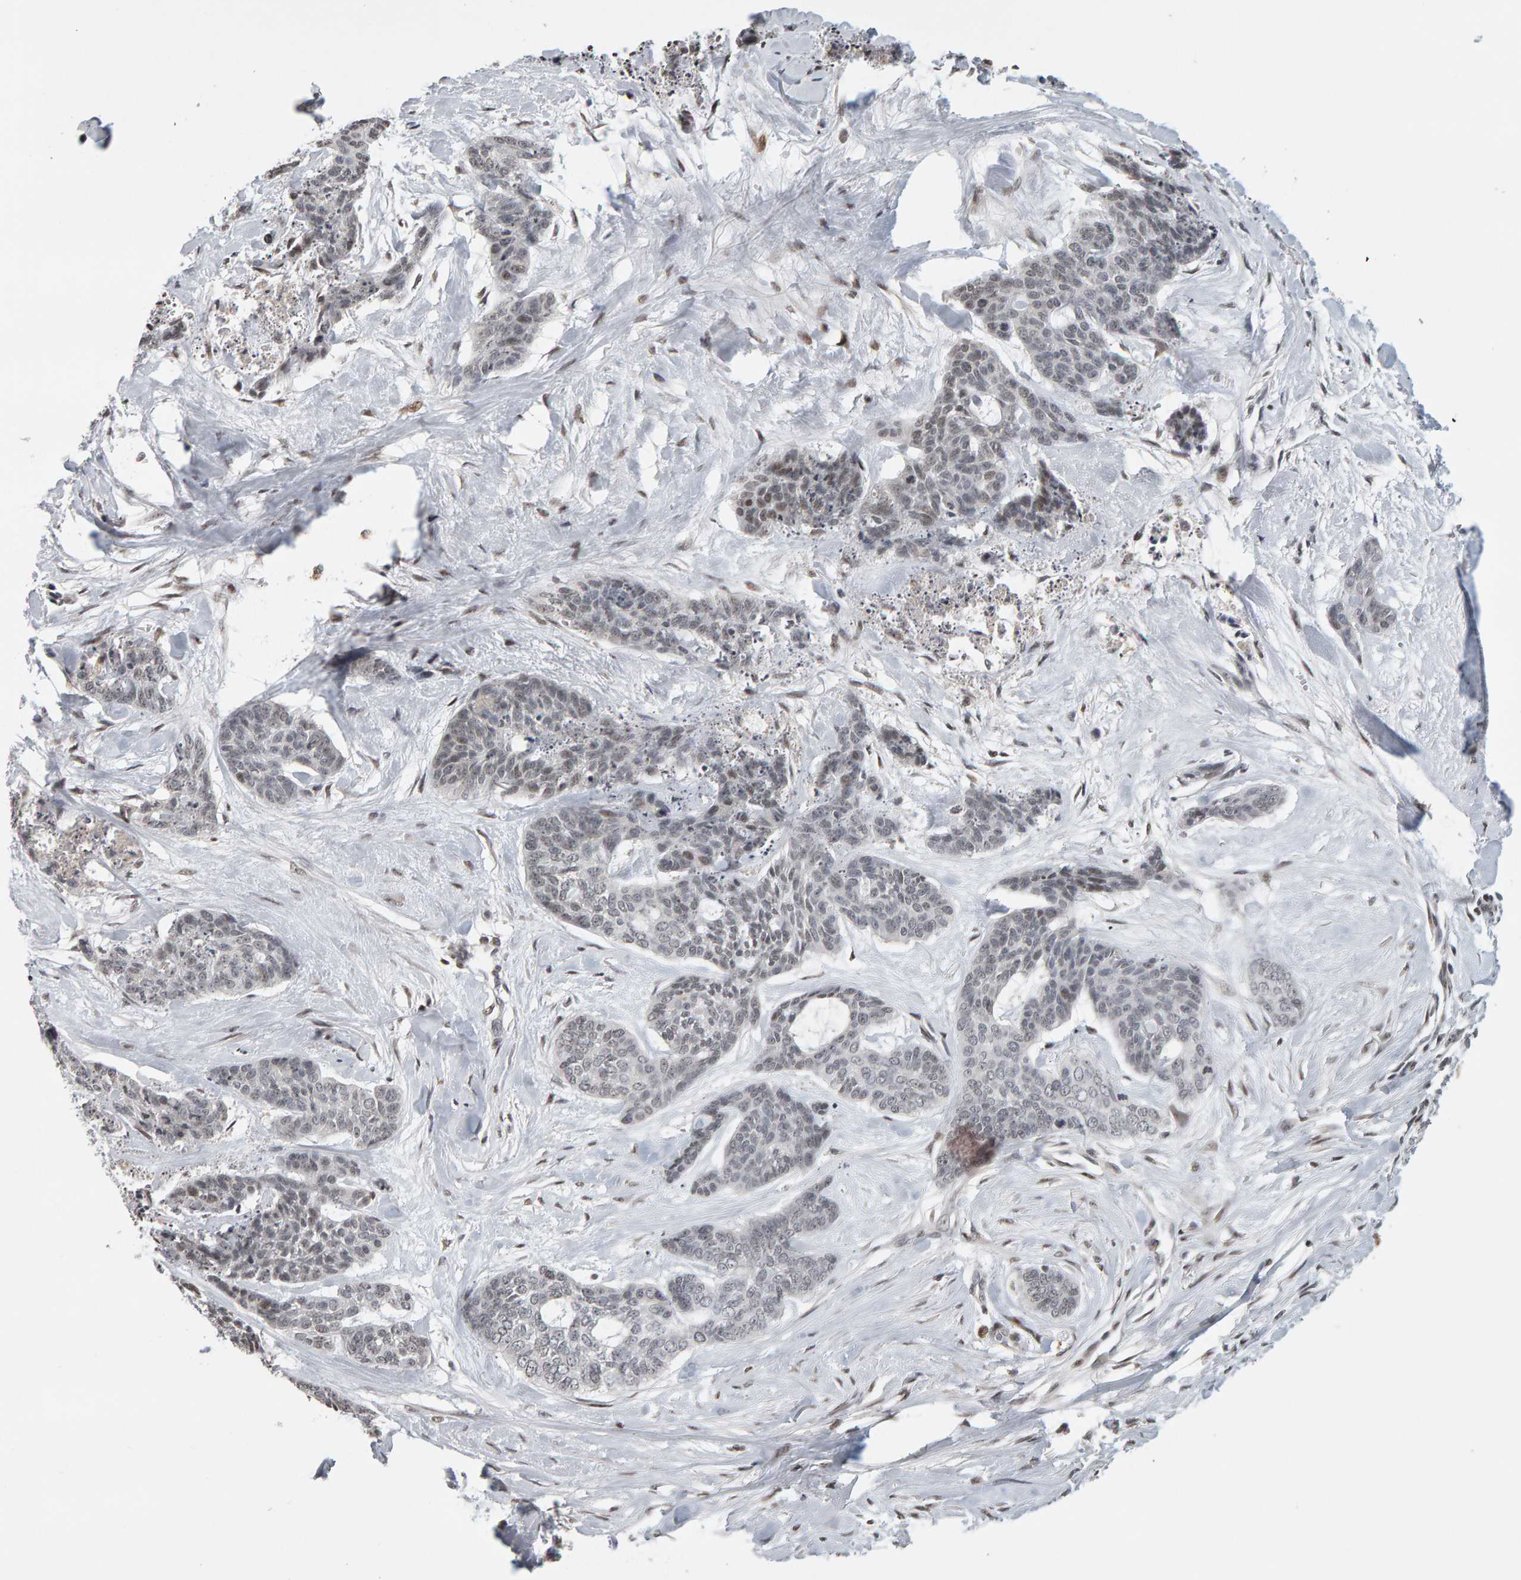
{"staining": {"intensity": "negative", "quantity": "none", "location": "none"}, "tissue": "skin cancer", "cell_type": "Tumor cells", "image_type": "cancer", "snomed": [{"axis": "morphology", "description": "Basal cell carcinoma"}, {"axis": "topography", "description": "Skin"}], "caption": "Immunohistochemistry (IHC) histopathology image of neoplastic tissue: human skin cancer (basal cell carcinoma) stained with DAB (3,3'-diaminobenzidine) shows no significant protein positivity in tumor cells. (Brightfield microscopy of DAB (3,3'-diaminobenzidine) IHC at high magnification).", "gene": "TRAM1", "patient": {"sex": "female", "age": 64}}